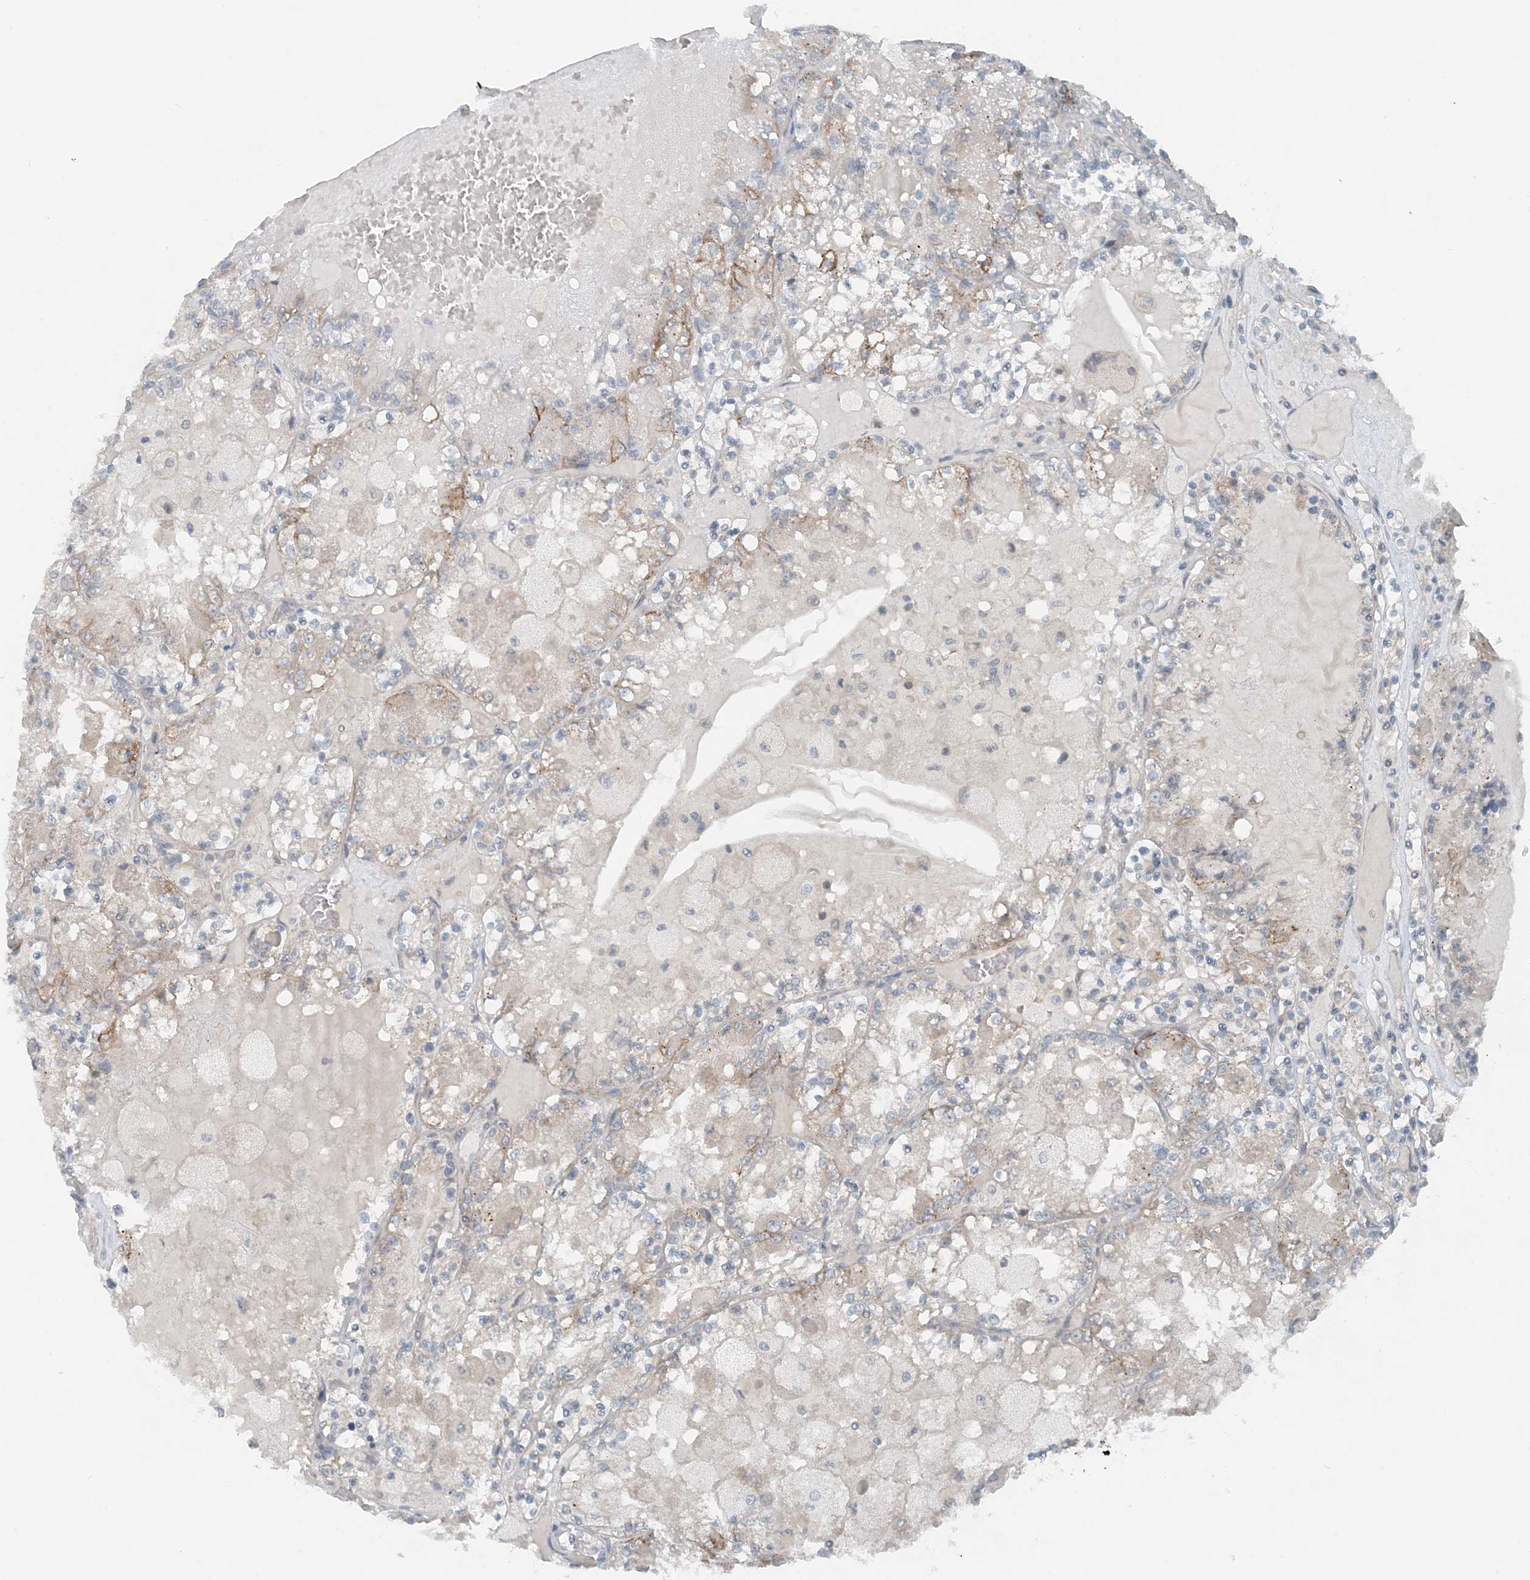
{"staining": {"intensity": "negative", "quantity": "none", "location": "none"}, "tissue": "renal cancer", "cell_type": "Tumor cells", "image_type": "cancer", "snomed": [{"axis": "morphology", "description": "Adenocarcinoma, NOS"}, {"axis": "topography", "description": "Kidney"}], "caption": "The immunohistochemistry histopathology image has no significant expression in tumor cells of renal adenocarcinoma tissue.", "gene": "MITD1", "patient": {"sex": "female", "age": 56}}